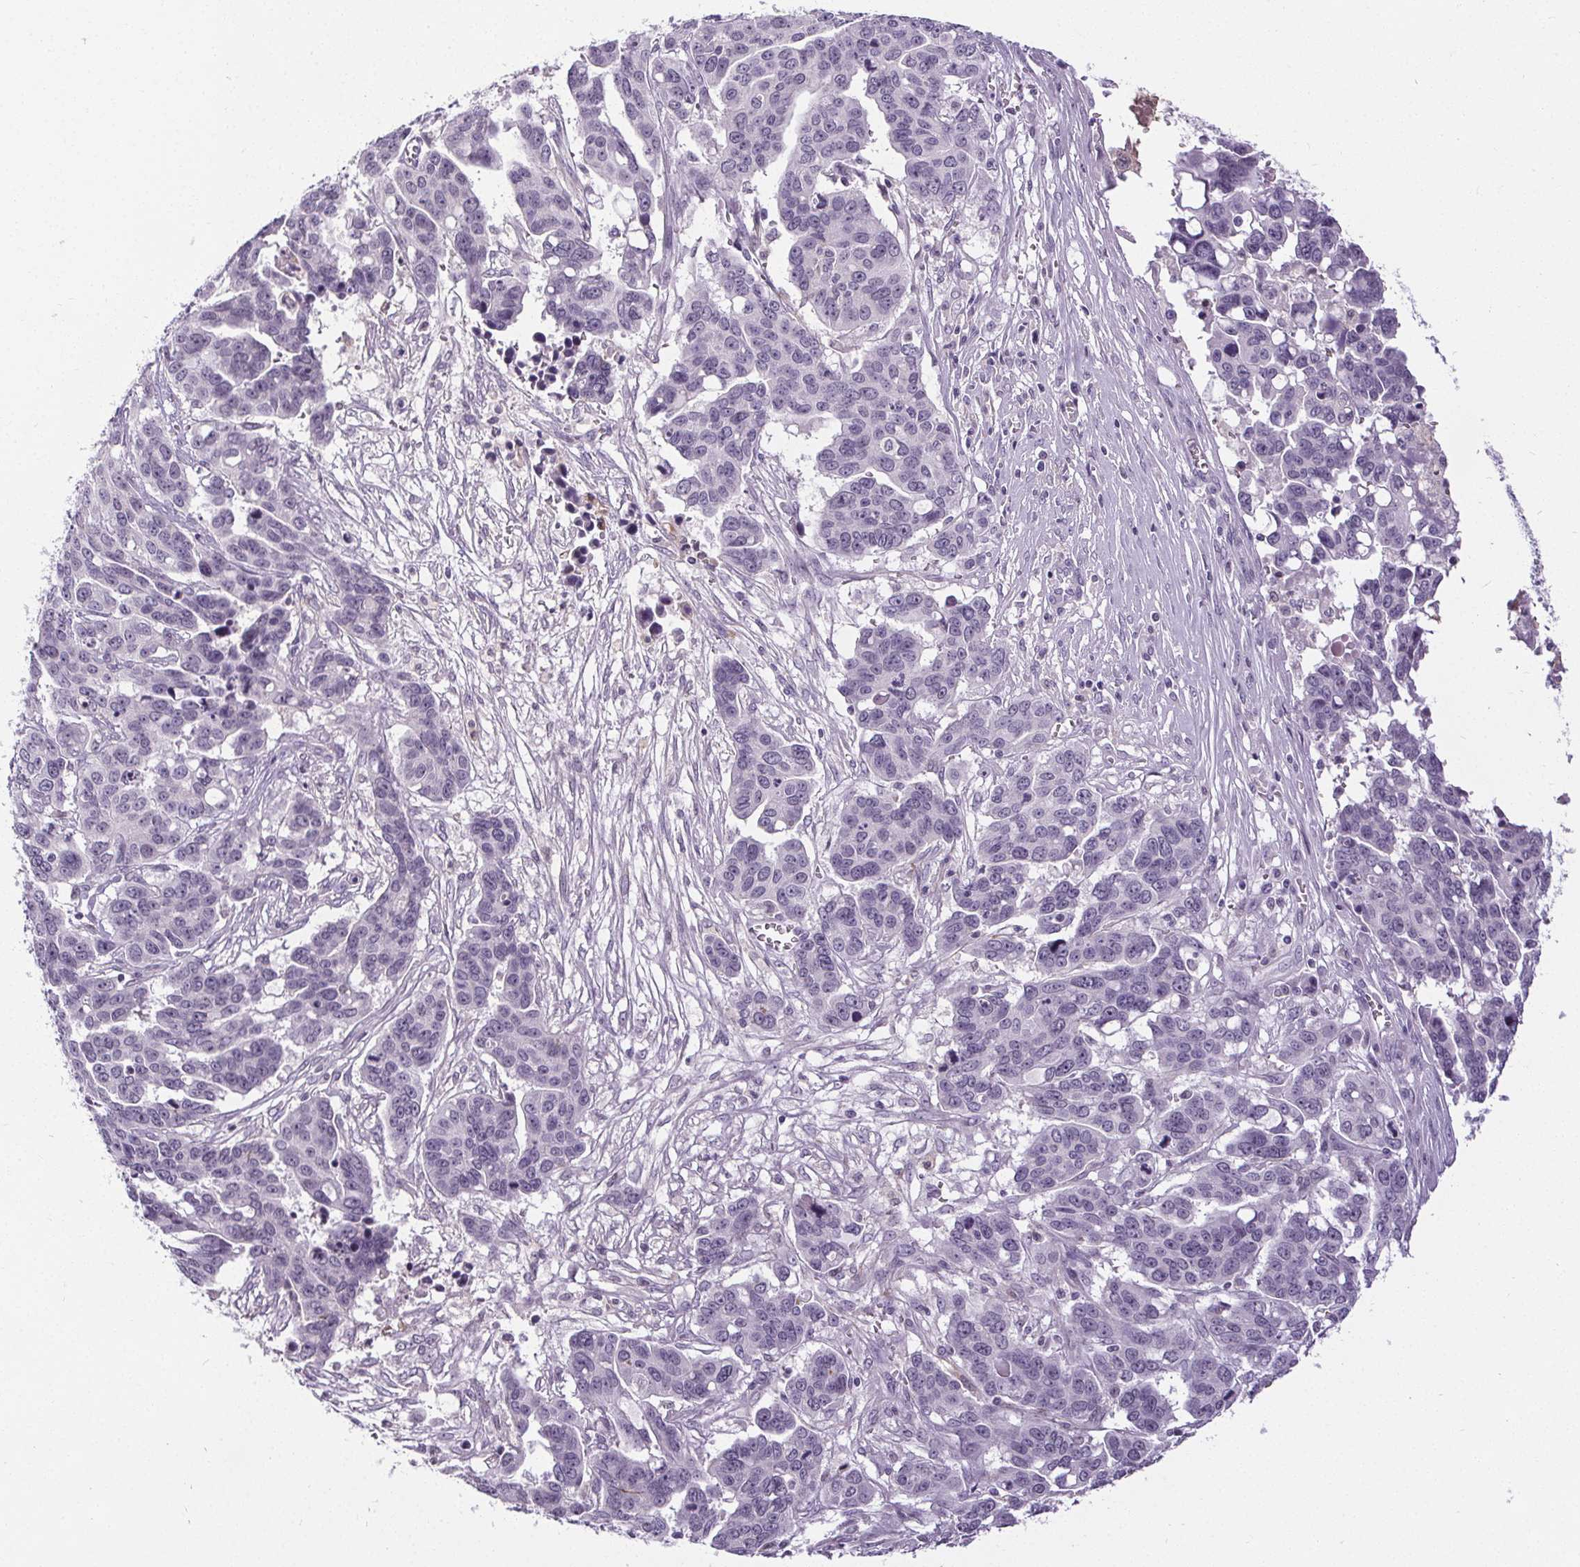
{"staining": {"intensity": "negative", "quantity": "none", "location": "none"}, "tissue": "ovarian cancer", "cell_type": "Tumor cells", "image_type": "cancer", "snomed": [{"axis": "morphology", "description": "Carcinoma, endometroid"}, {"axis": "topography", "description": "Ovary"}], "caption": "The photomicrograph exhibits no staining of tumor cells in ovarian endometroid carcinoma.", "gene": "TMEM240", "patient": {"sex": "female", "age": 78}}